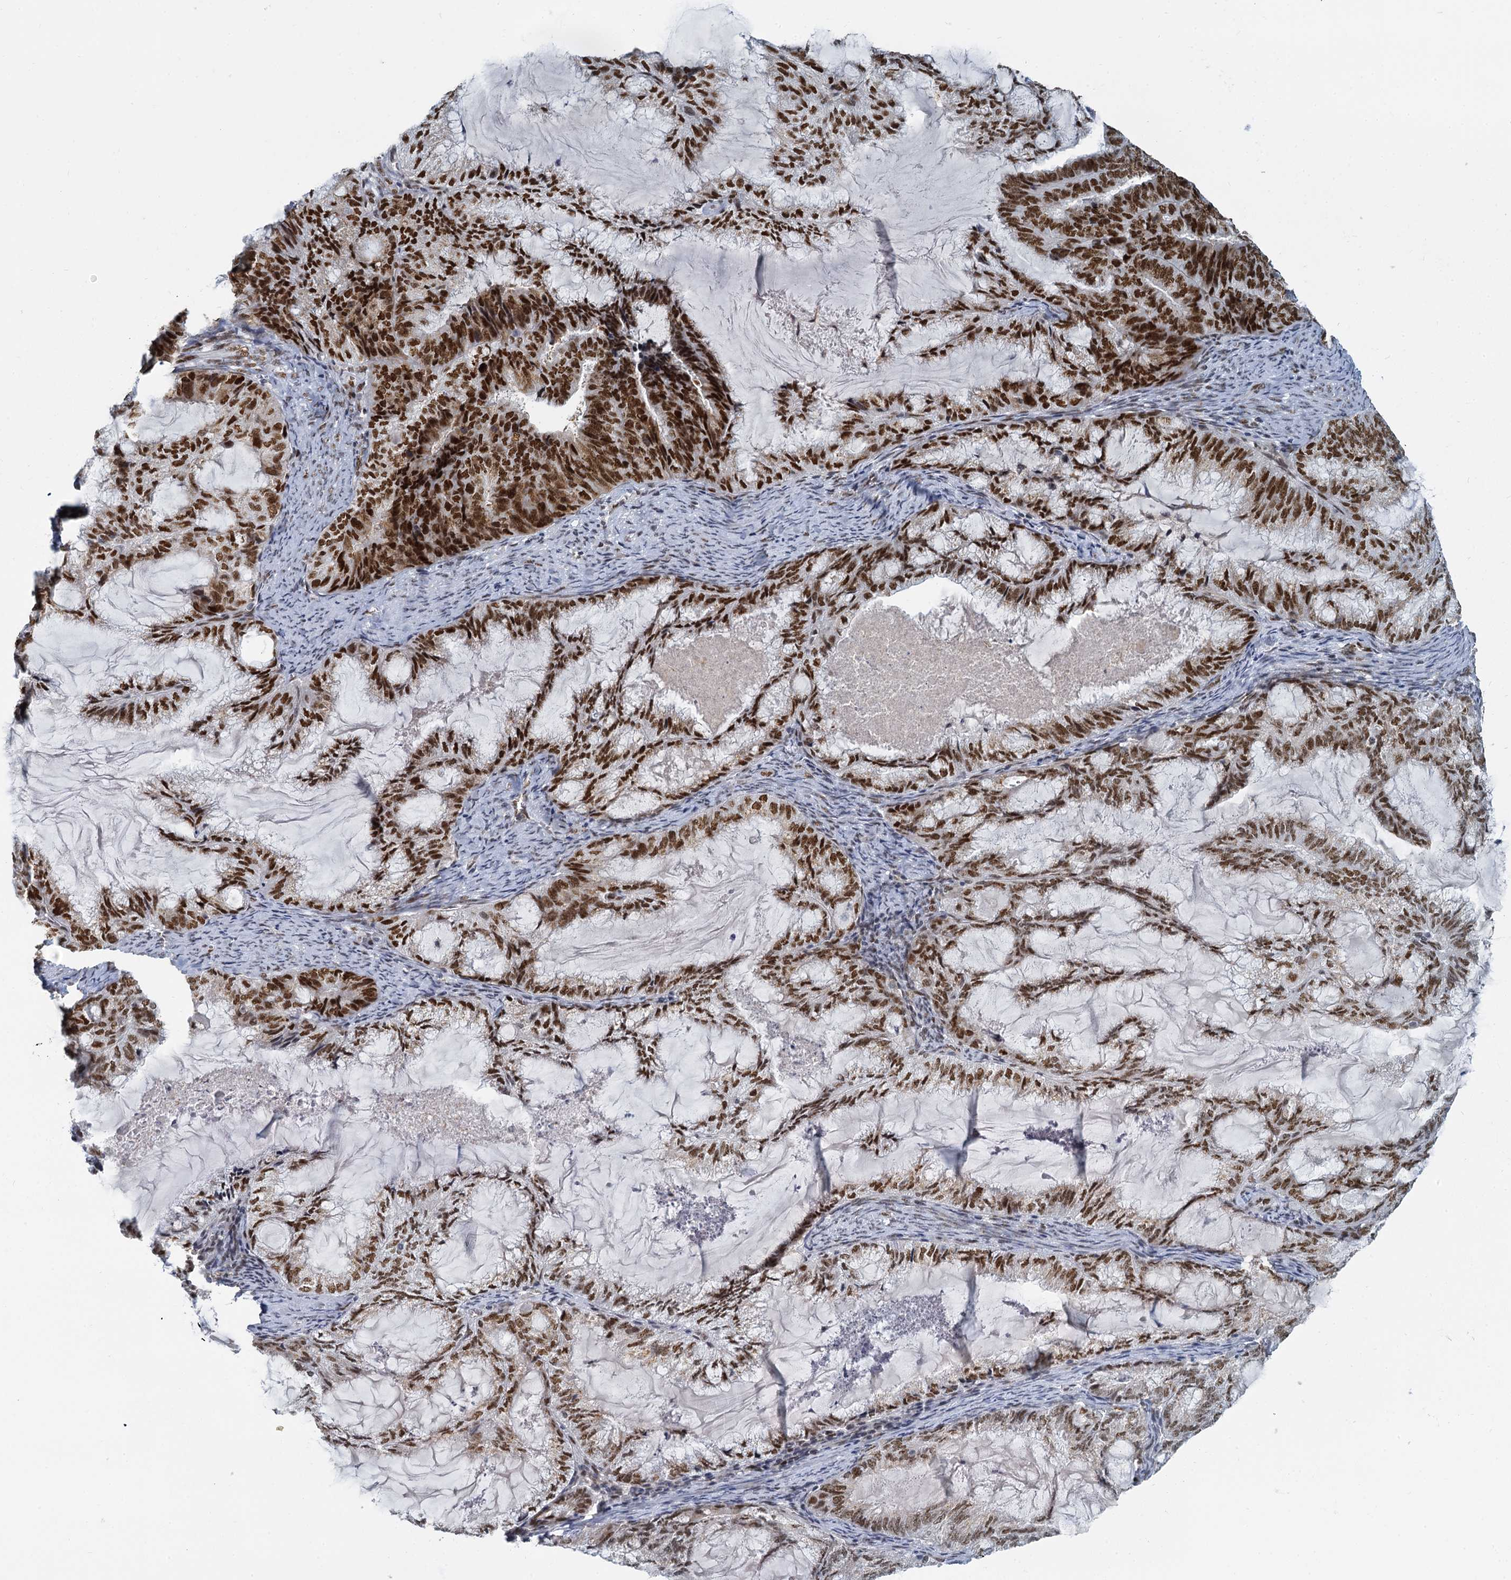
{"staining": {"intensity": "strong", "quantity": "25%-75%", "location": "nuclear"}, "tissue": "endometrial cancer", "cell_type": "Tumor cells", "image_type": "cancer", "snomed": [{"axis": "morphology", "description": "Adenocarcinoma, NOS"}, {"axis": "topography", "description": "Endometrium"}], "caption": "Human endometrial cancer stained for a protein (brown) exhibits strong nuclear positive staining in about 25%-75% of tumor cells.", "gene": "RPRD1A", "patient": {"sex": "female", "age": 86}}